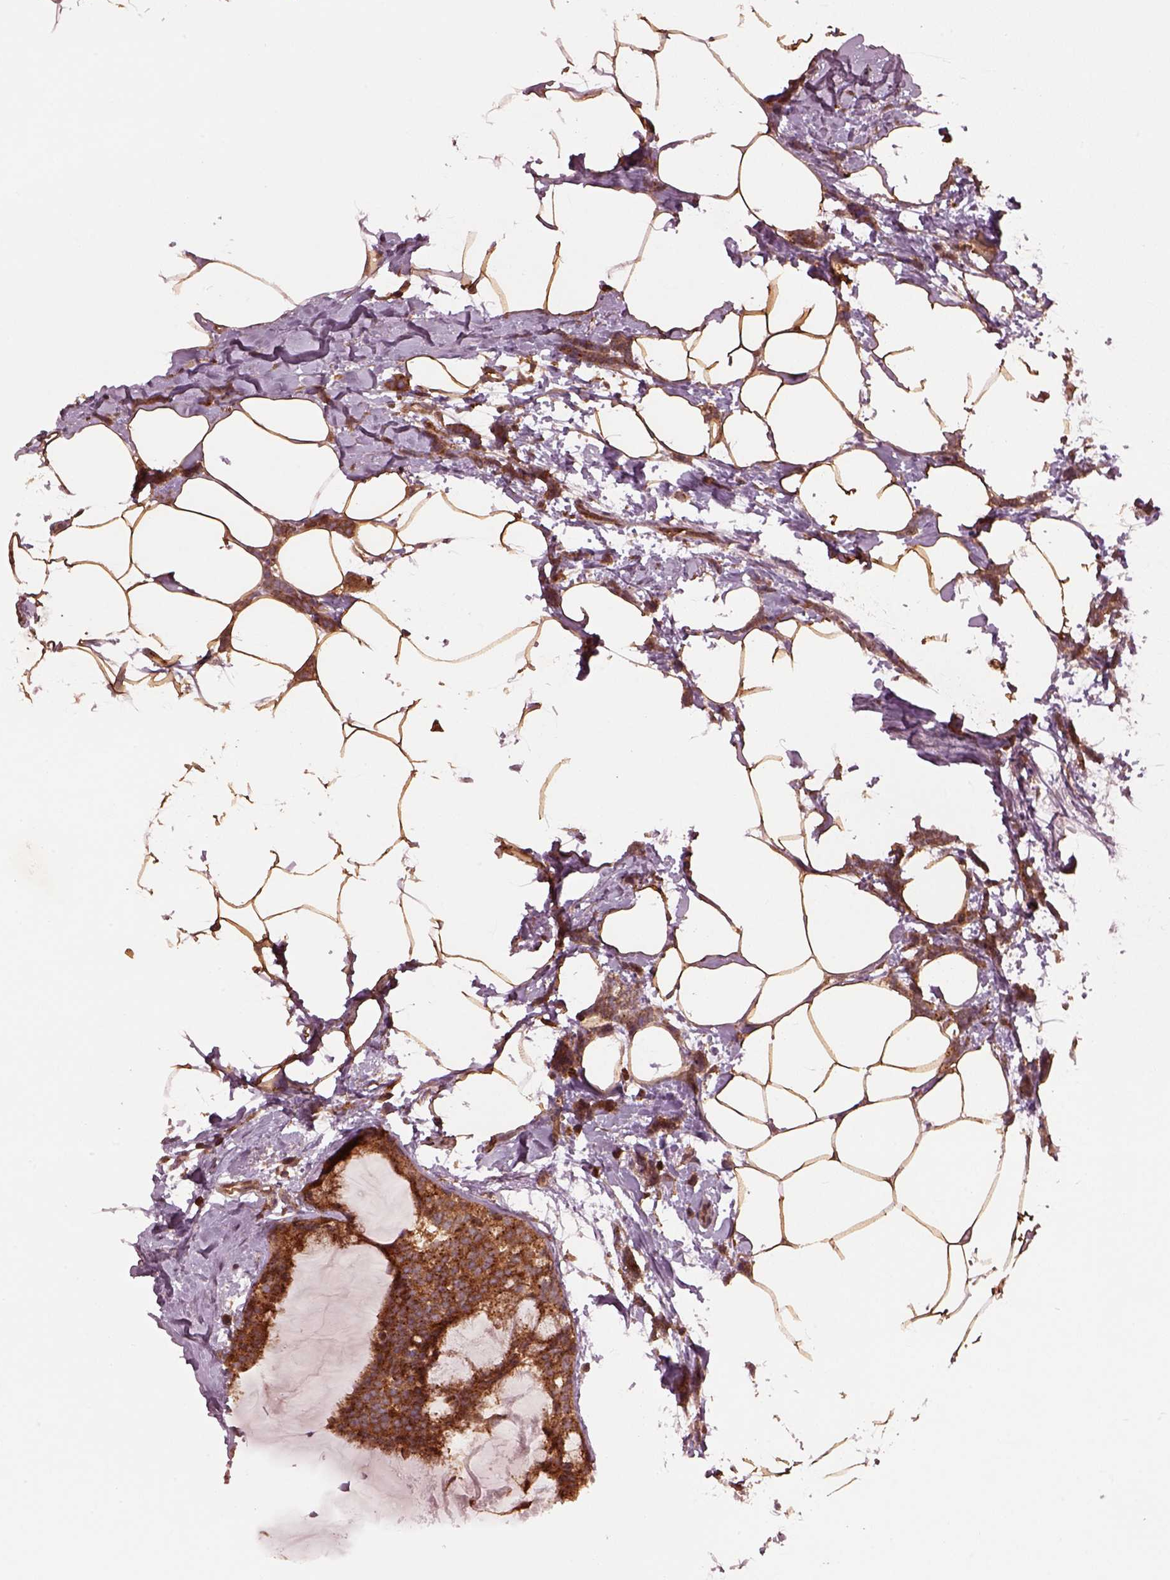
{"staining": {"intensity": "strong", "quantity": ">75%", "location": "cytoplasmic/membranous"}, "tissue": "breast cancer", "cell_type": "Tumor cells", "image_type": "cancer", "snomed": [{"axis": "morphology", "description": "Duct carcinoma"}, {"axis": "topography", "description": "Breast"}], "caption": "The micrograph shows immunohistochemical staining of breast cancer (infiltrating ductal carcinoma). There is strong cytoplasmic/membranous expression is seen in about >75% of tumor cells. (DAB = brown stain, brightfield microscopy at high magnification).", "gene": "WASHC2A", "patient": {"sex": "female", "age": 40}}